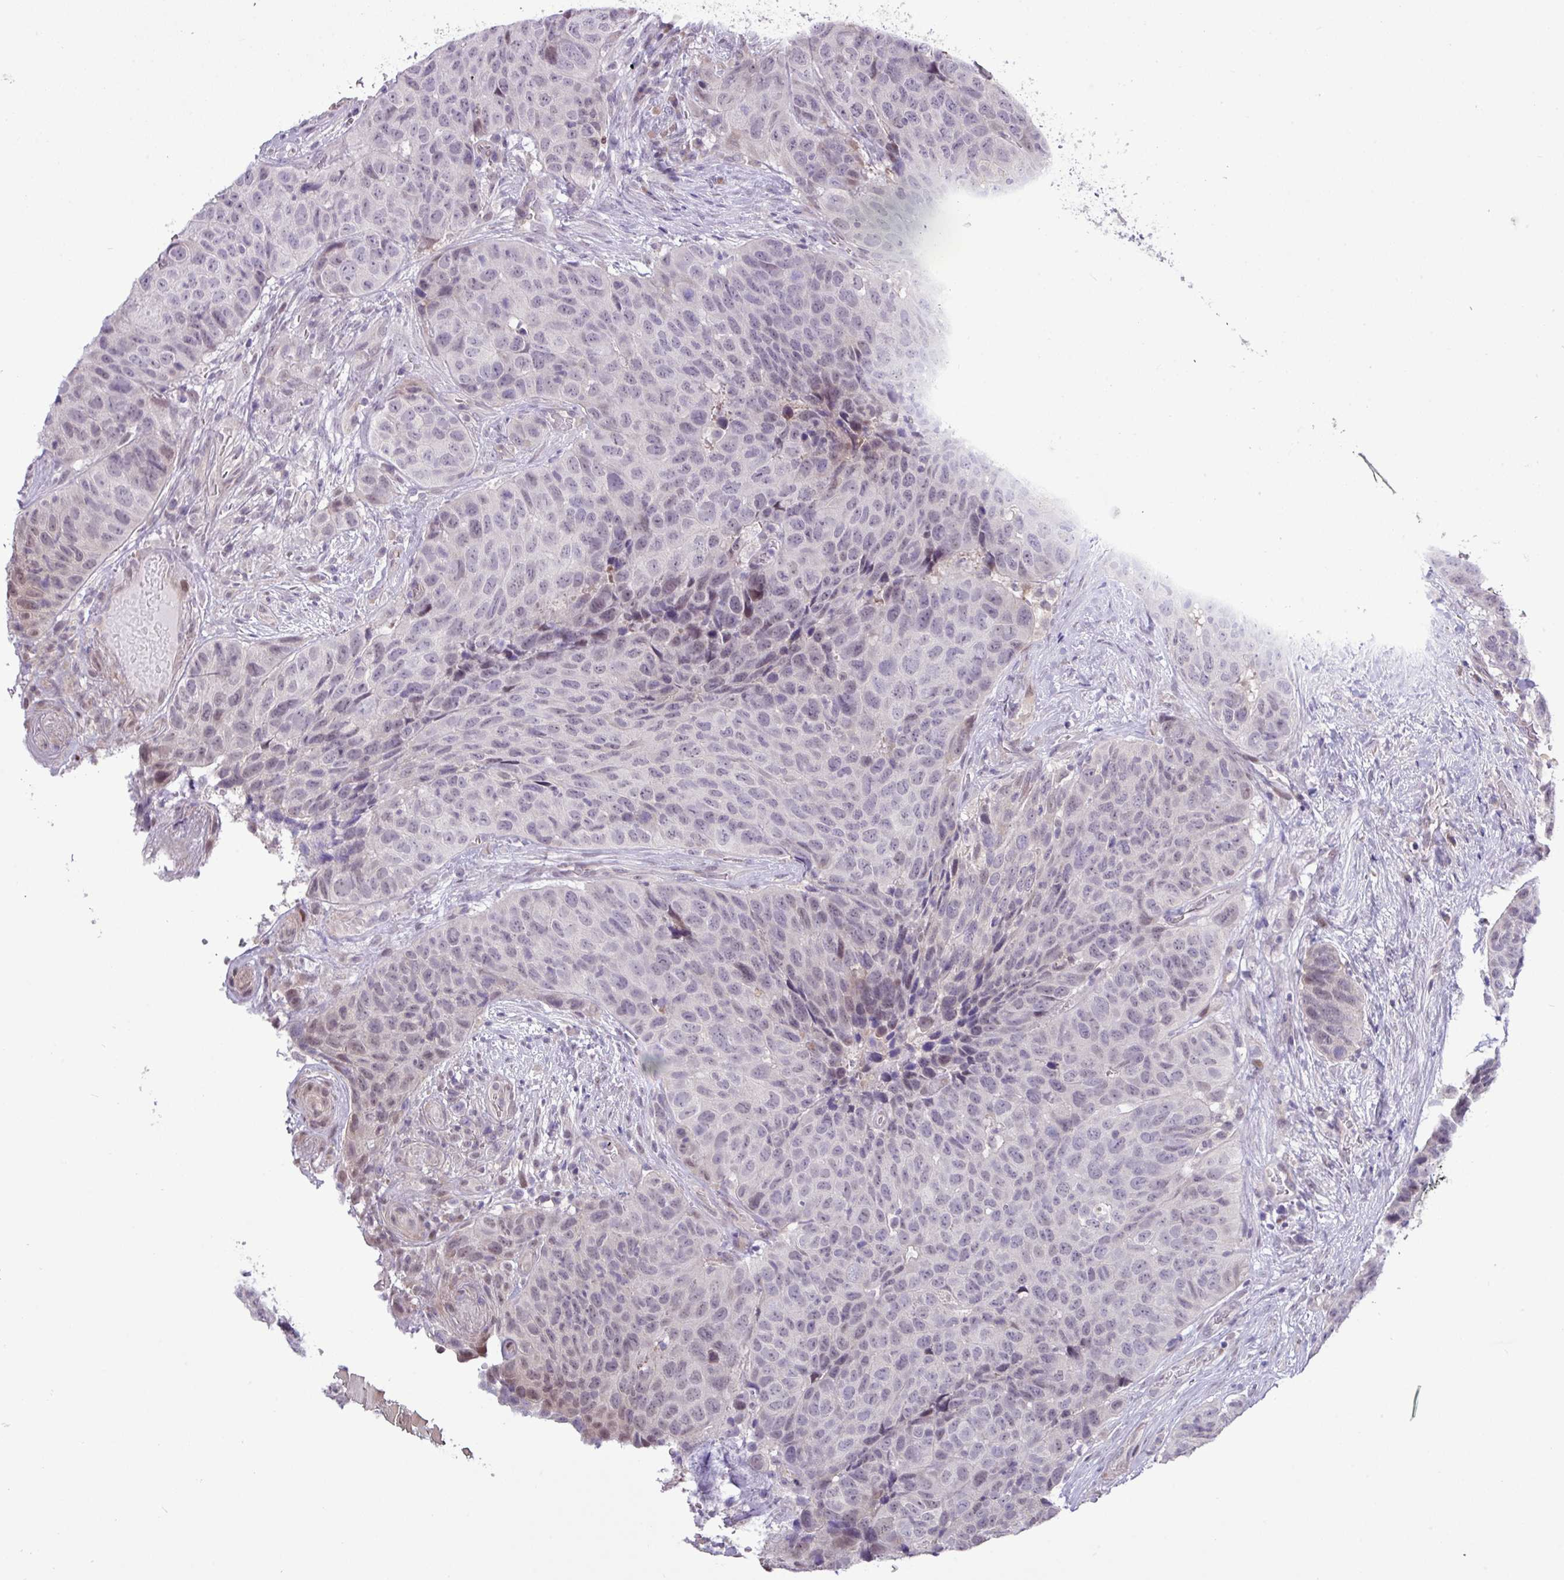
{"staining": {"intensity": "weak", "quantity": "<25%", "location": "nuclear"}, "tissue": "head and neck cancer", "cell_type": "Tumor cells", "image_type": "cancer", "snomed": [{"axis": "morphology", "description": "Squamous cell carcinoma, NOS"}, {"axis": "topography", "description": "Head-Neck"}], "caption": "Tumor cells are negative for protein expression in human head and neck cancer.", "gene": "RIPPLY1", "patient": {"sex": "male", "age": 66}}